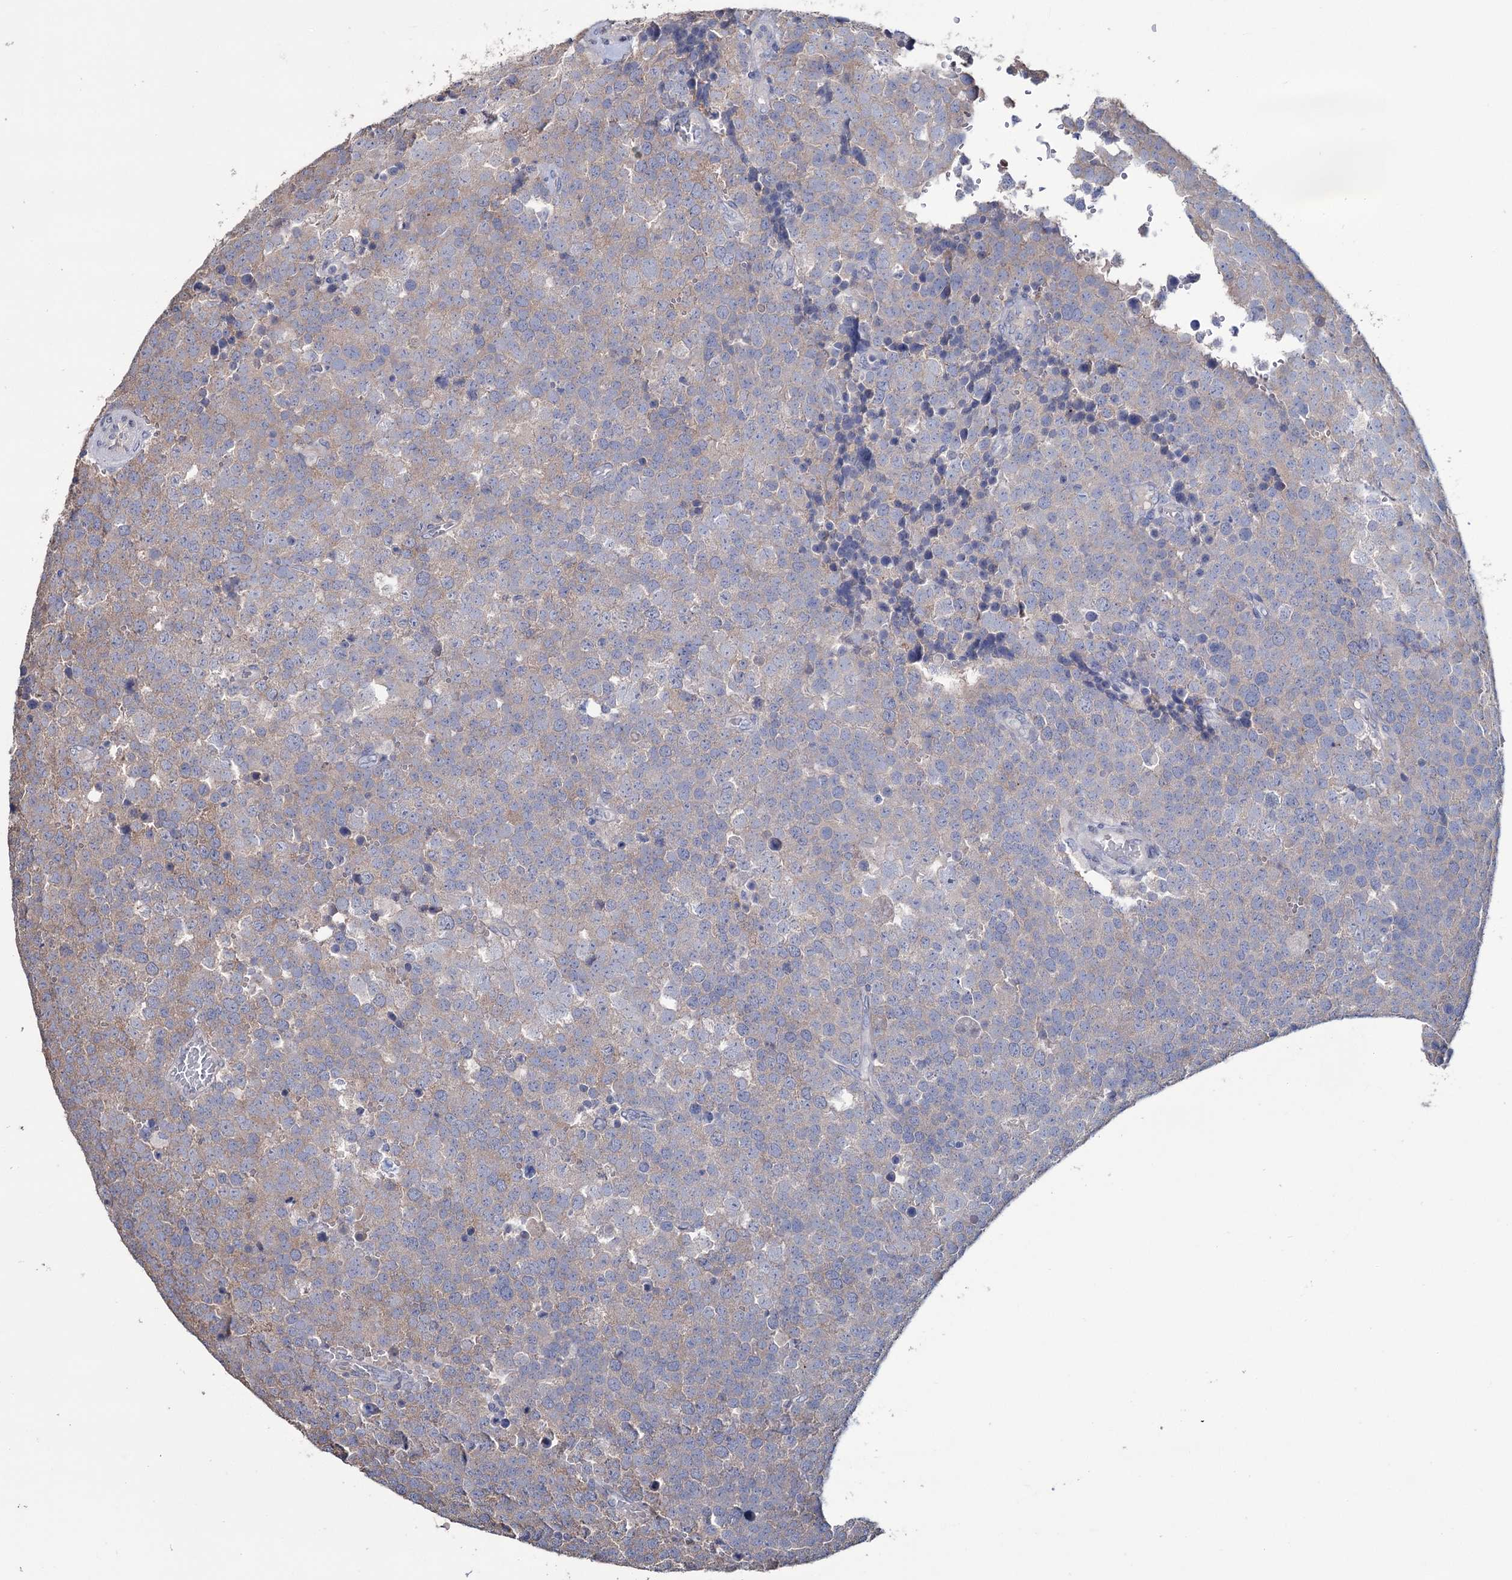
{"staining": {"intensity": "negative", "quantity": "none", "location": "none"}, "tissue": "testis cancer", "cell_type": "Tumor cells", "image_type": "cancer", "snomed": [{"axis": "morphology", "description": "Seminoma, NOS"}, {"axis": "topography", "description": "Testis"}], "caption": "Immunohistochemistry (IHC) photomicrograph of neoplastic tissue: human testis cancer stained with DAB (3,3'-diaminobenzidine) reveals no significant protein staining in tumor cells.", "gene": "EPB41L5", "patient": {"sex": "male", "age": 71}}